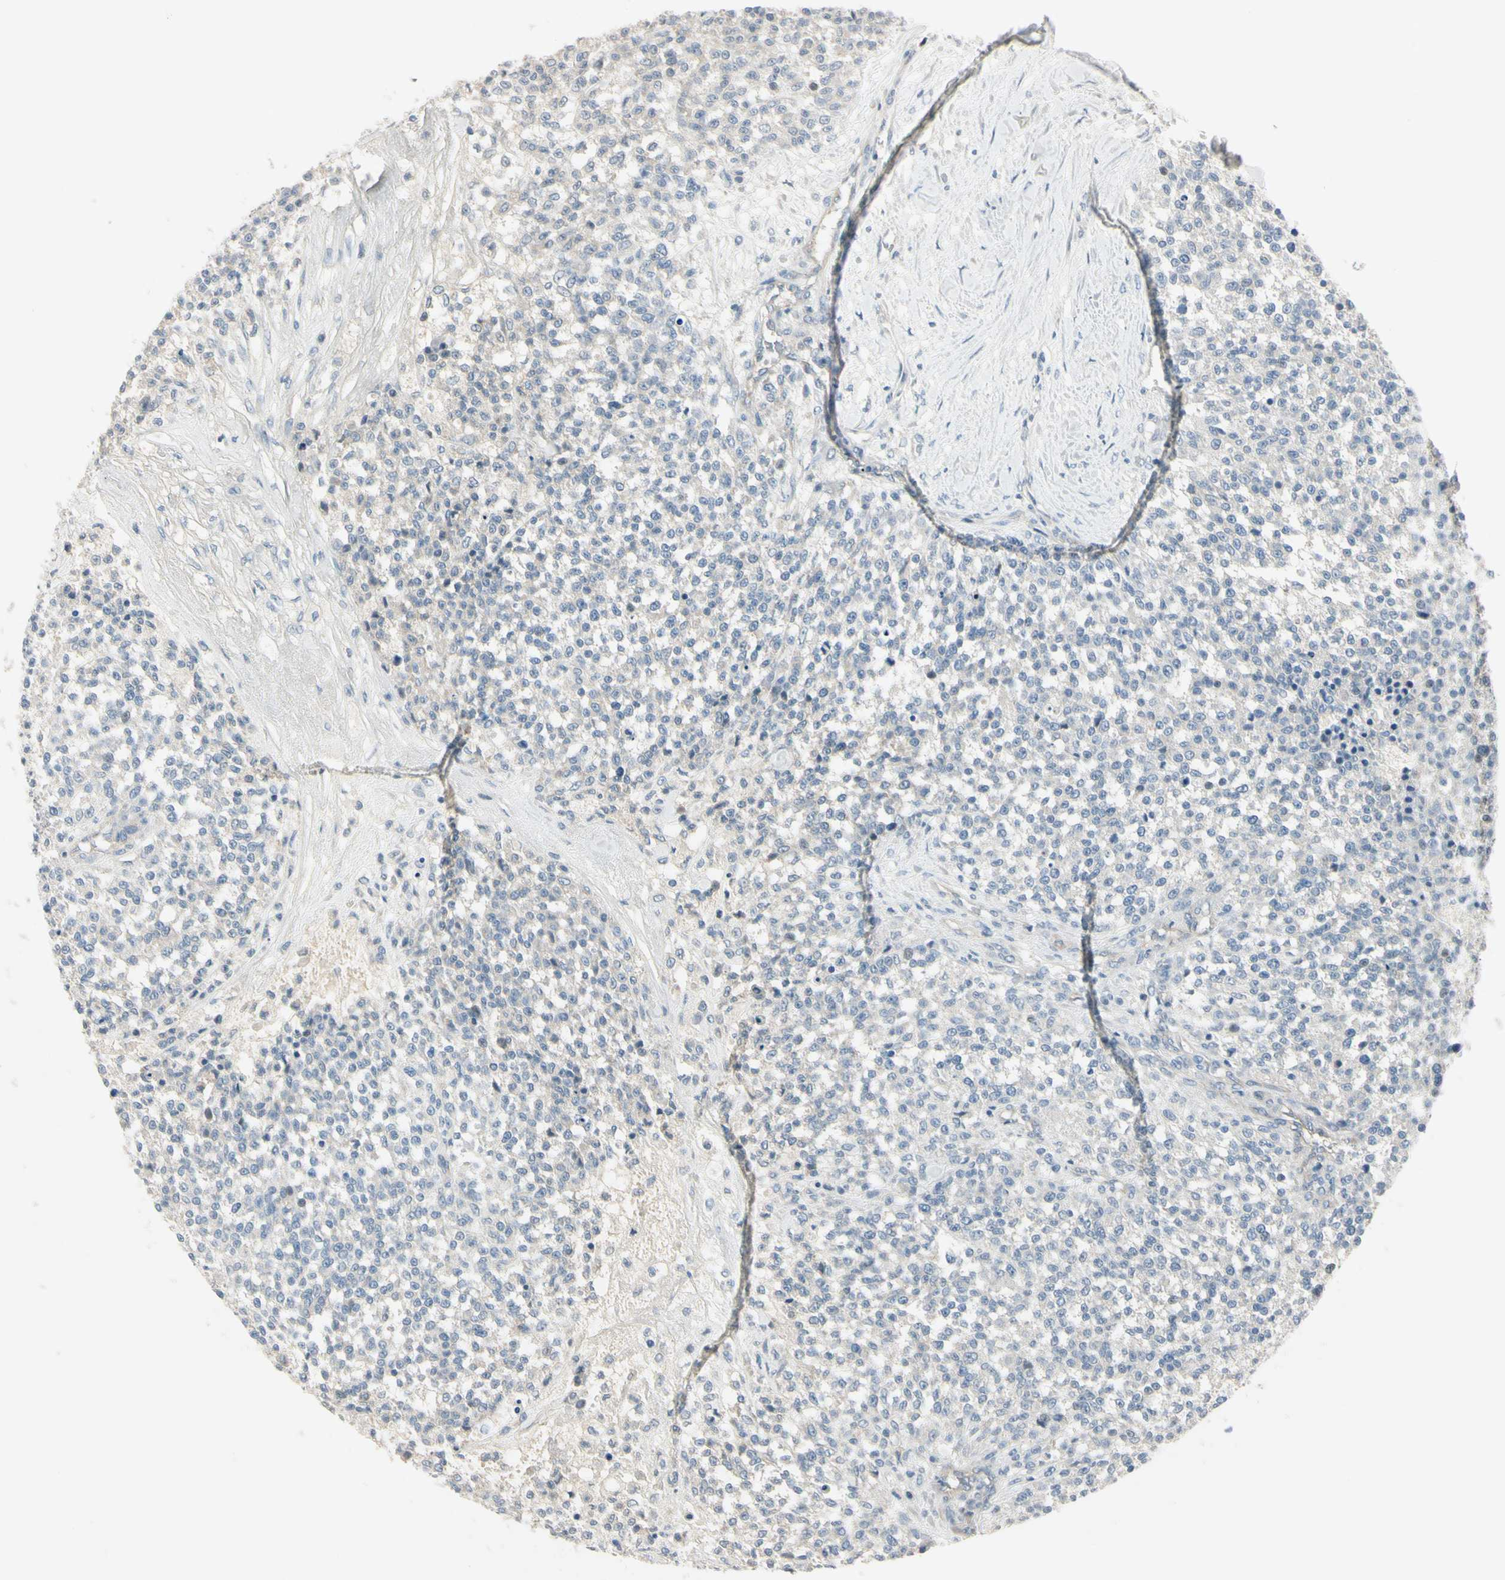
{"staining": {"intensity": "negative", "quantity": "none", "location": "none"}, "tissue": "testis cancer", "cell_type": "Tumor cells", "image_type": "cancer", "snomed": [{"axis": "morphology", "description": "Seminoma, NOS"}, {"axis": "topography", "description": "Testis"}], "caption": "There is no significant staining in tumor cells of seminoma (testis). (DAB (3,3'-diaminobenzidine) immunohistochemistry (IHC) with hematoxylin counter stain).", "gene": "AATK", "patient": {"sex": "male", "age": 59}}